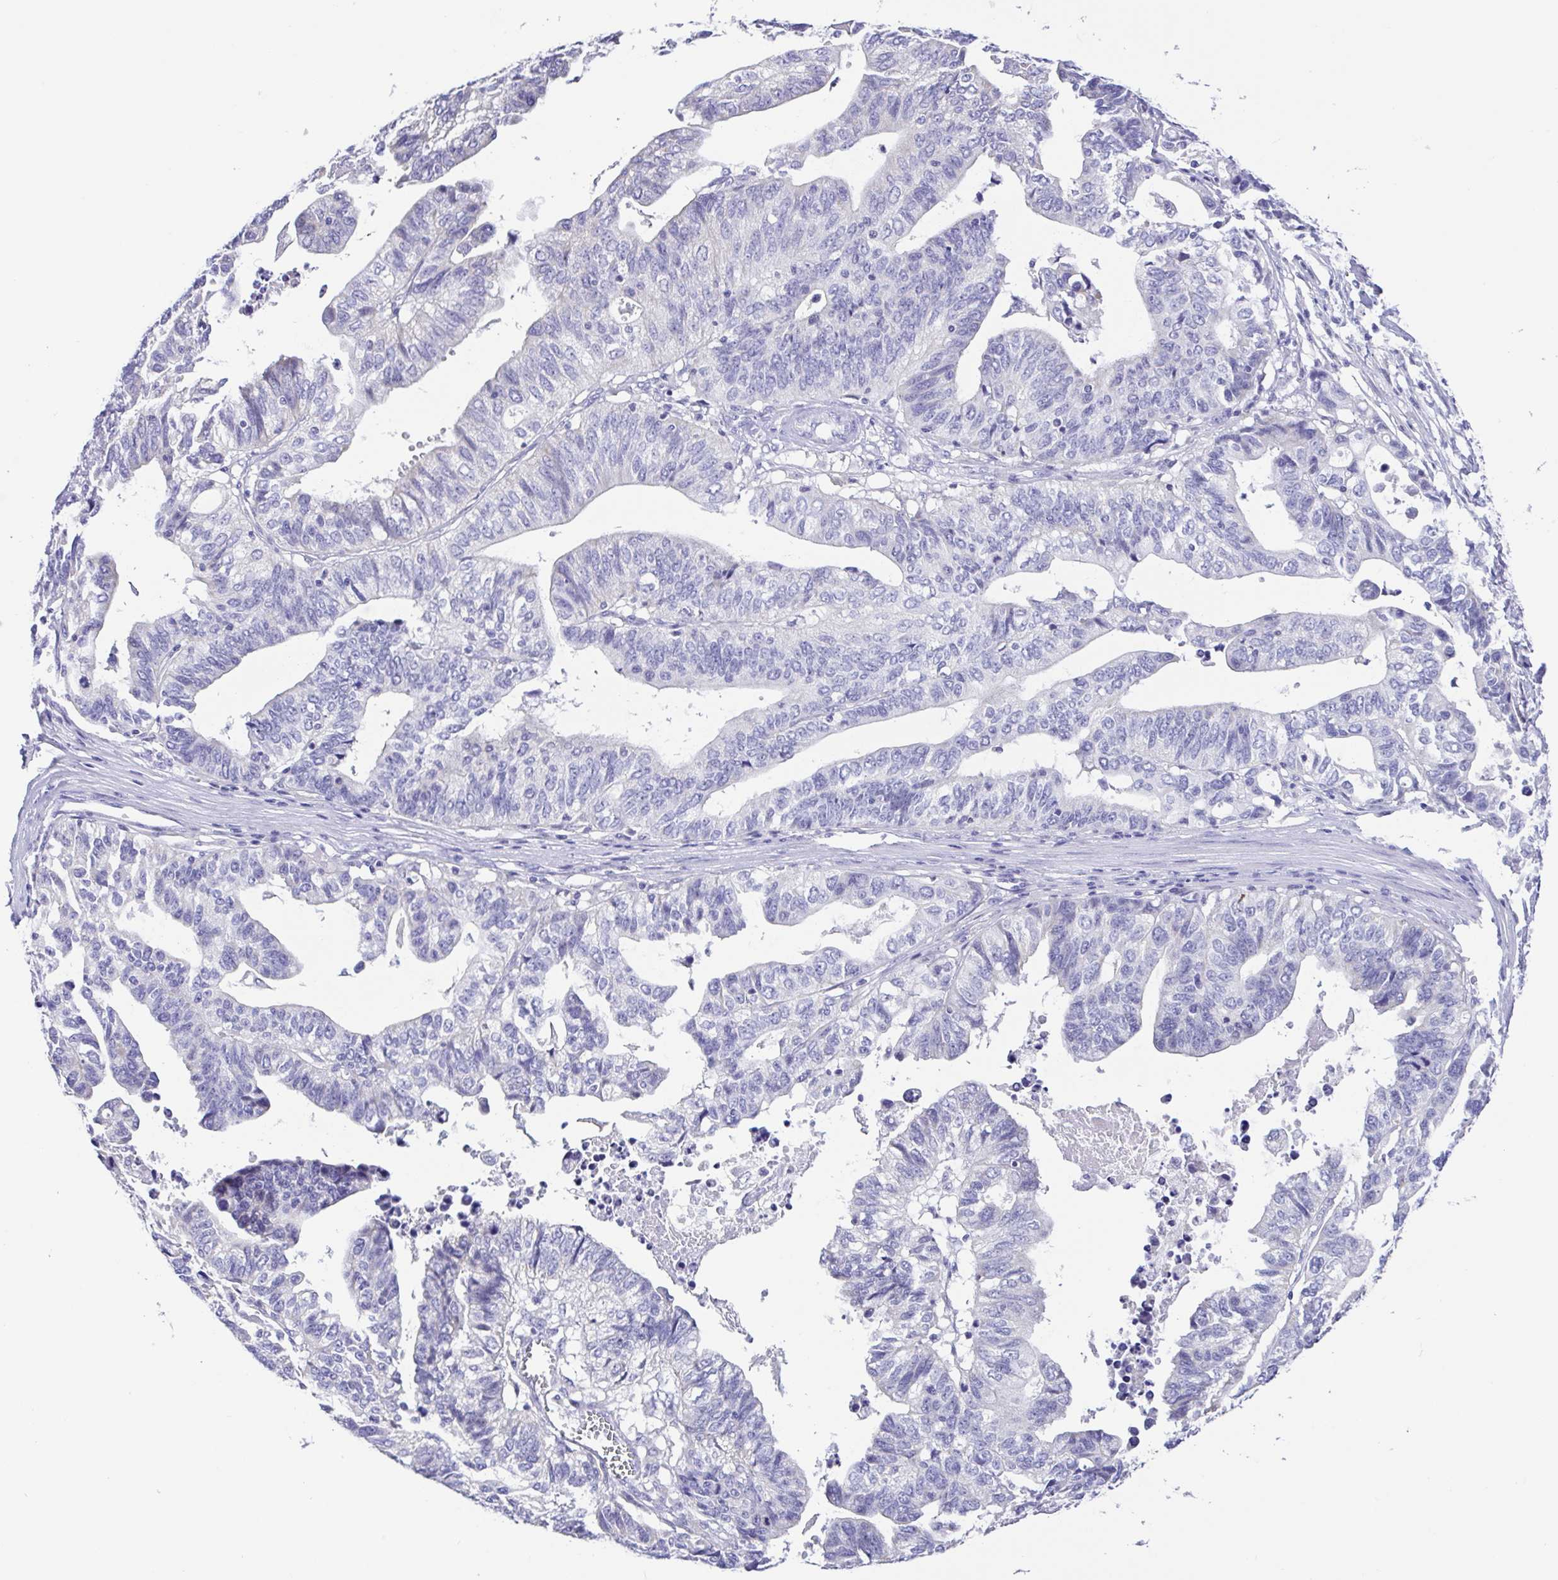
{"staining": {"intensity": "negative", "quantity": "none", "location": "none"}, "tissue": "stomach cancer", "cell_type": "Tumor cells", "image_type": "cancer", "snomed": [{"axis": "morphology", "description": "Adenocarcinoma, NOS"}, {"axis": "topography", "description": "Stomach, upper"}], "caption": "A photomicrograph of stomach cancer stained for a protein demonstrates no brown staining in tumor cells. (DAB (3,3'-diaminobenzidine) immunohistochemistry, high magnification).", "gene": "CD72", "patient": {"sex": "female", "age": 67}}